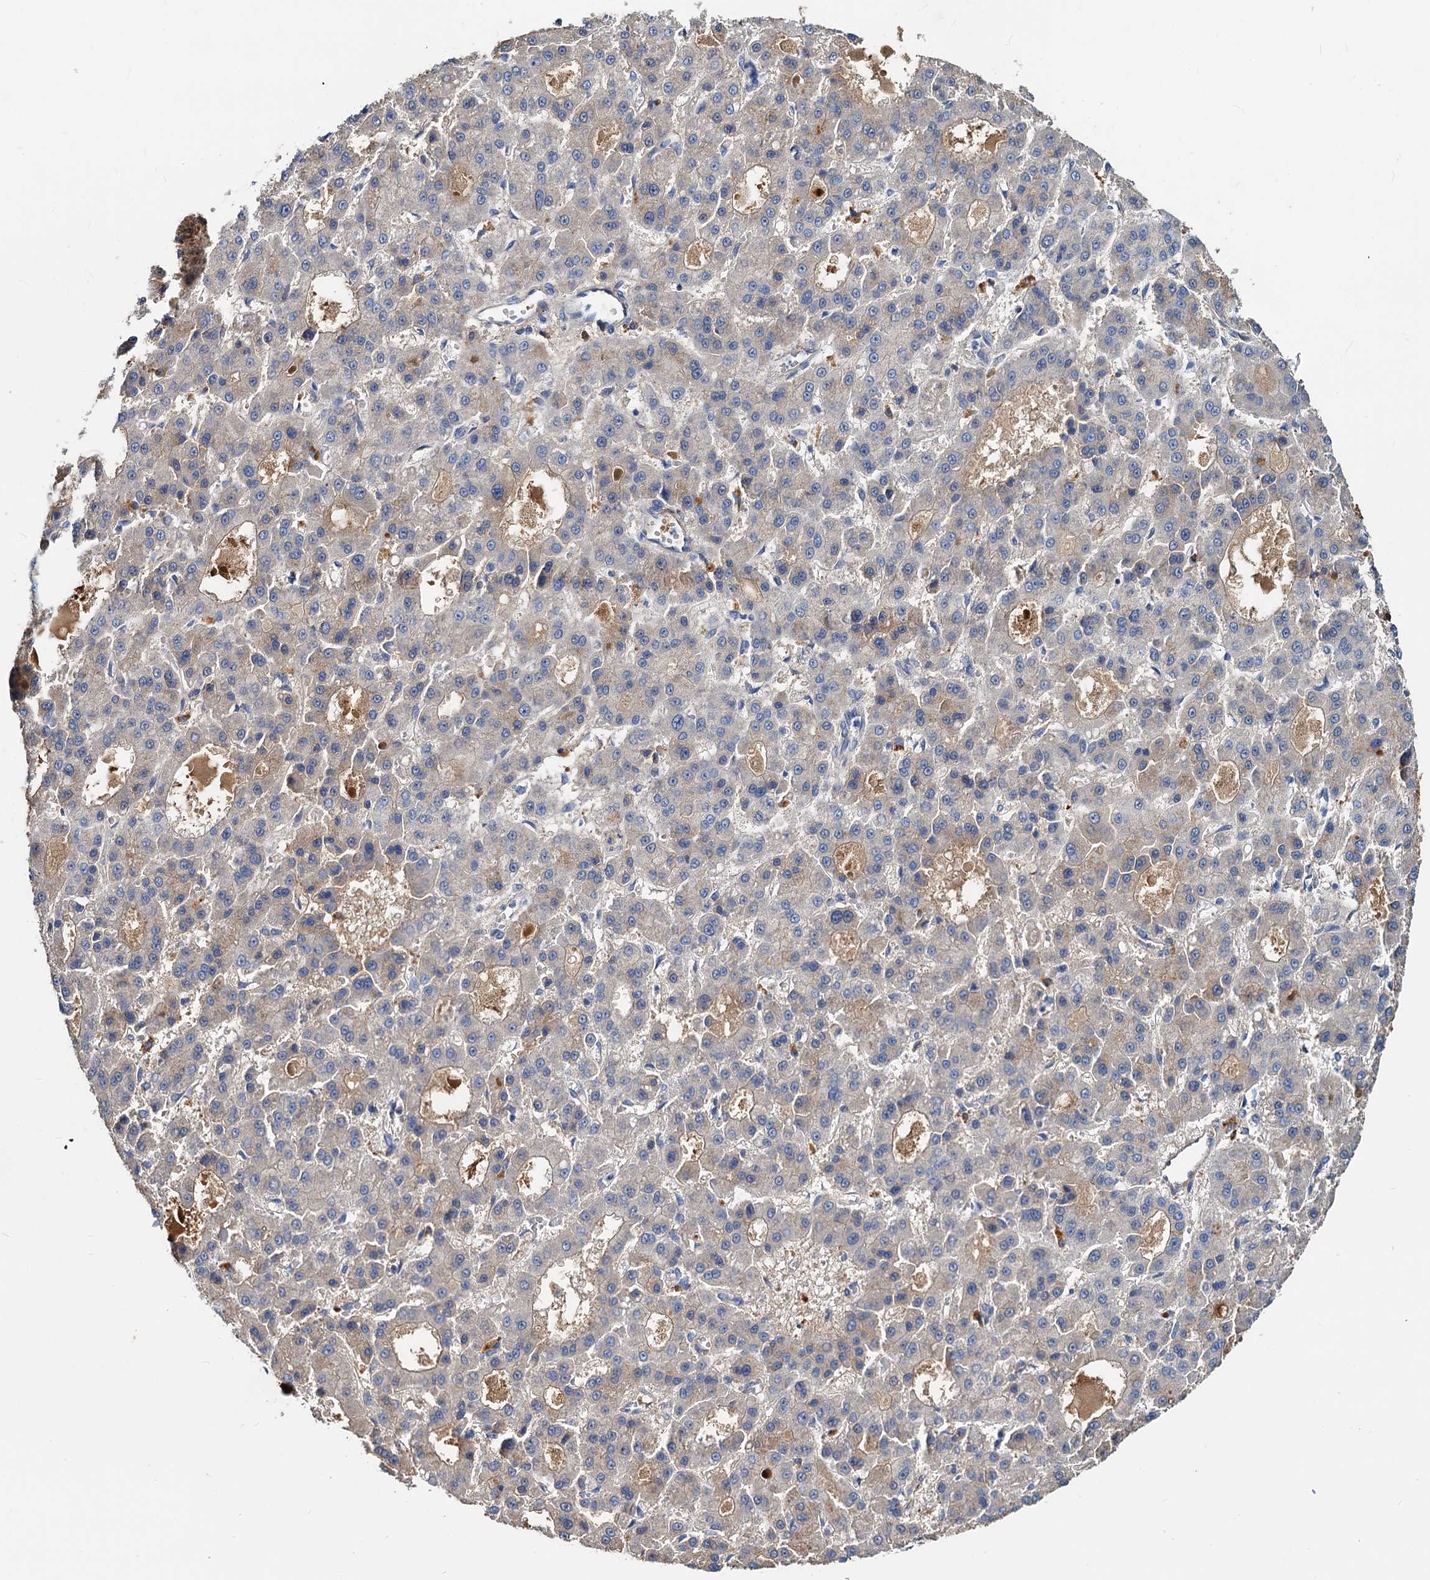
{"staining": {"intensity": "weak", "quantity": "<25%", "location": "cytoplasmic/membranous"}, "tissue": "liver cancer", "cell_type": "Tumor cells", "image_type": "cancer", "snomed": [{"axis": "morphology", "description": "Carcinoma, Hepatocellular, NOS"}, {"axis": "topography", "description": "Liver"}], "caption": "This is an immunohistochemistry photomicrograph of liver cancer (hepatocellular carcinoma). There is no positivity in tumor cells.", "gene": "ACY3", "patient": {"sex": "male", "age": 70}}